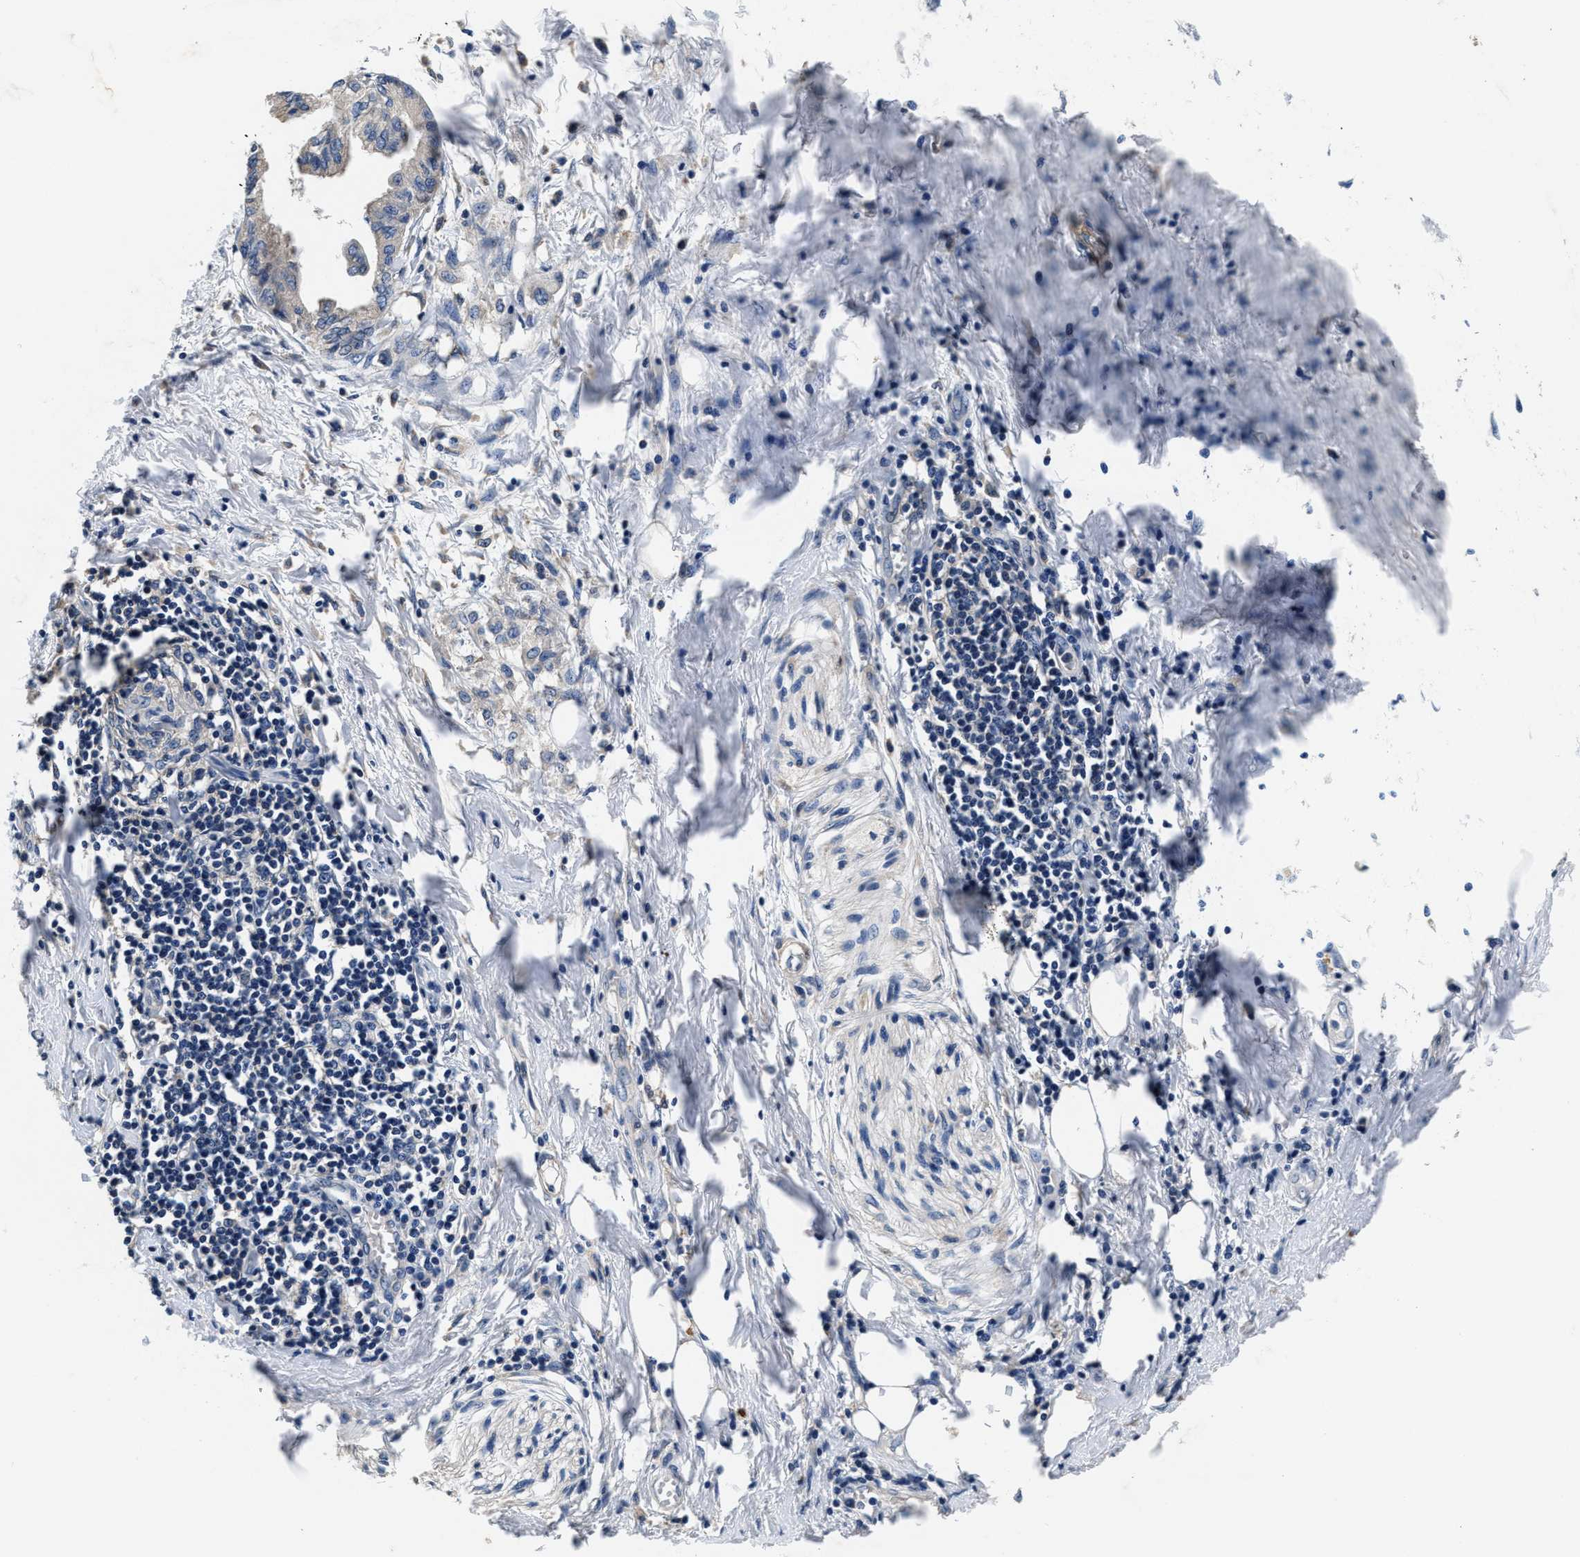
{"staining": {"intensity": "negative", "quantity": "none", "location": "none"}, "tissue": "pancreatic cancer", "cell_type": "Tumor cells", "image_type": "cancer", "snomed": [{"axis": "morphology", "description": "Normal tissue, NOS"}, {"axis": "morphology", "description": "Adenocarcinoma, NOS"}, {"axis": "topography", "description": "Pancreas"}, {"axis": "topography", "description": "Duodenum"}], "caption": "Immunohistochemistry of human pancreatic cancer (adenocarcinoma) exhibits no staining in tumor cells.", "gene": "ANKIB1", "patient": {"sex": "female", "age": 60}}